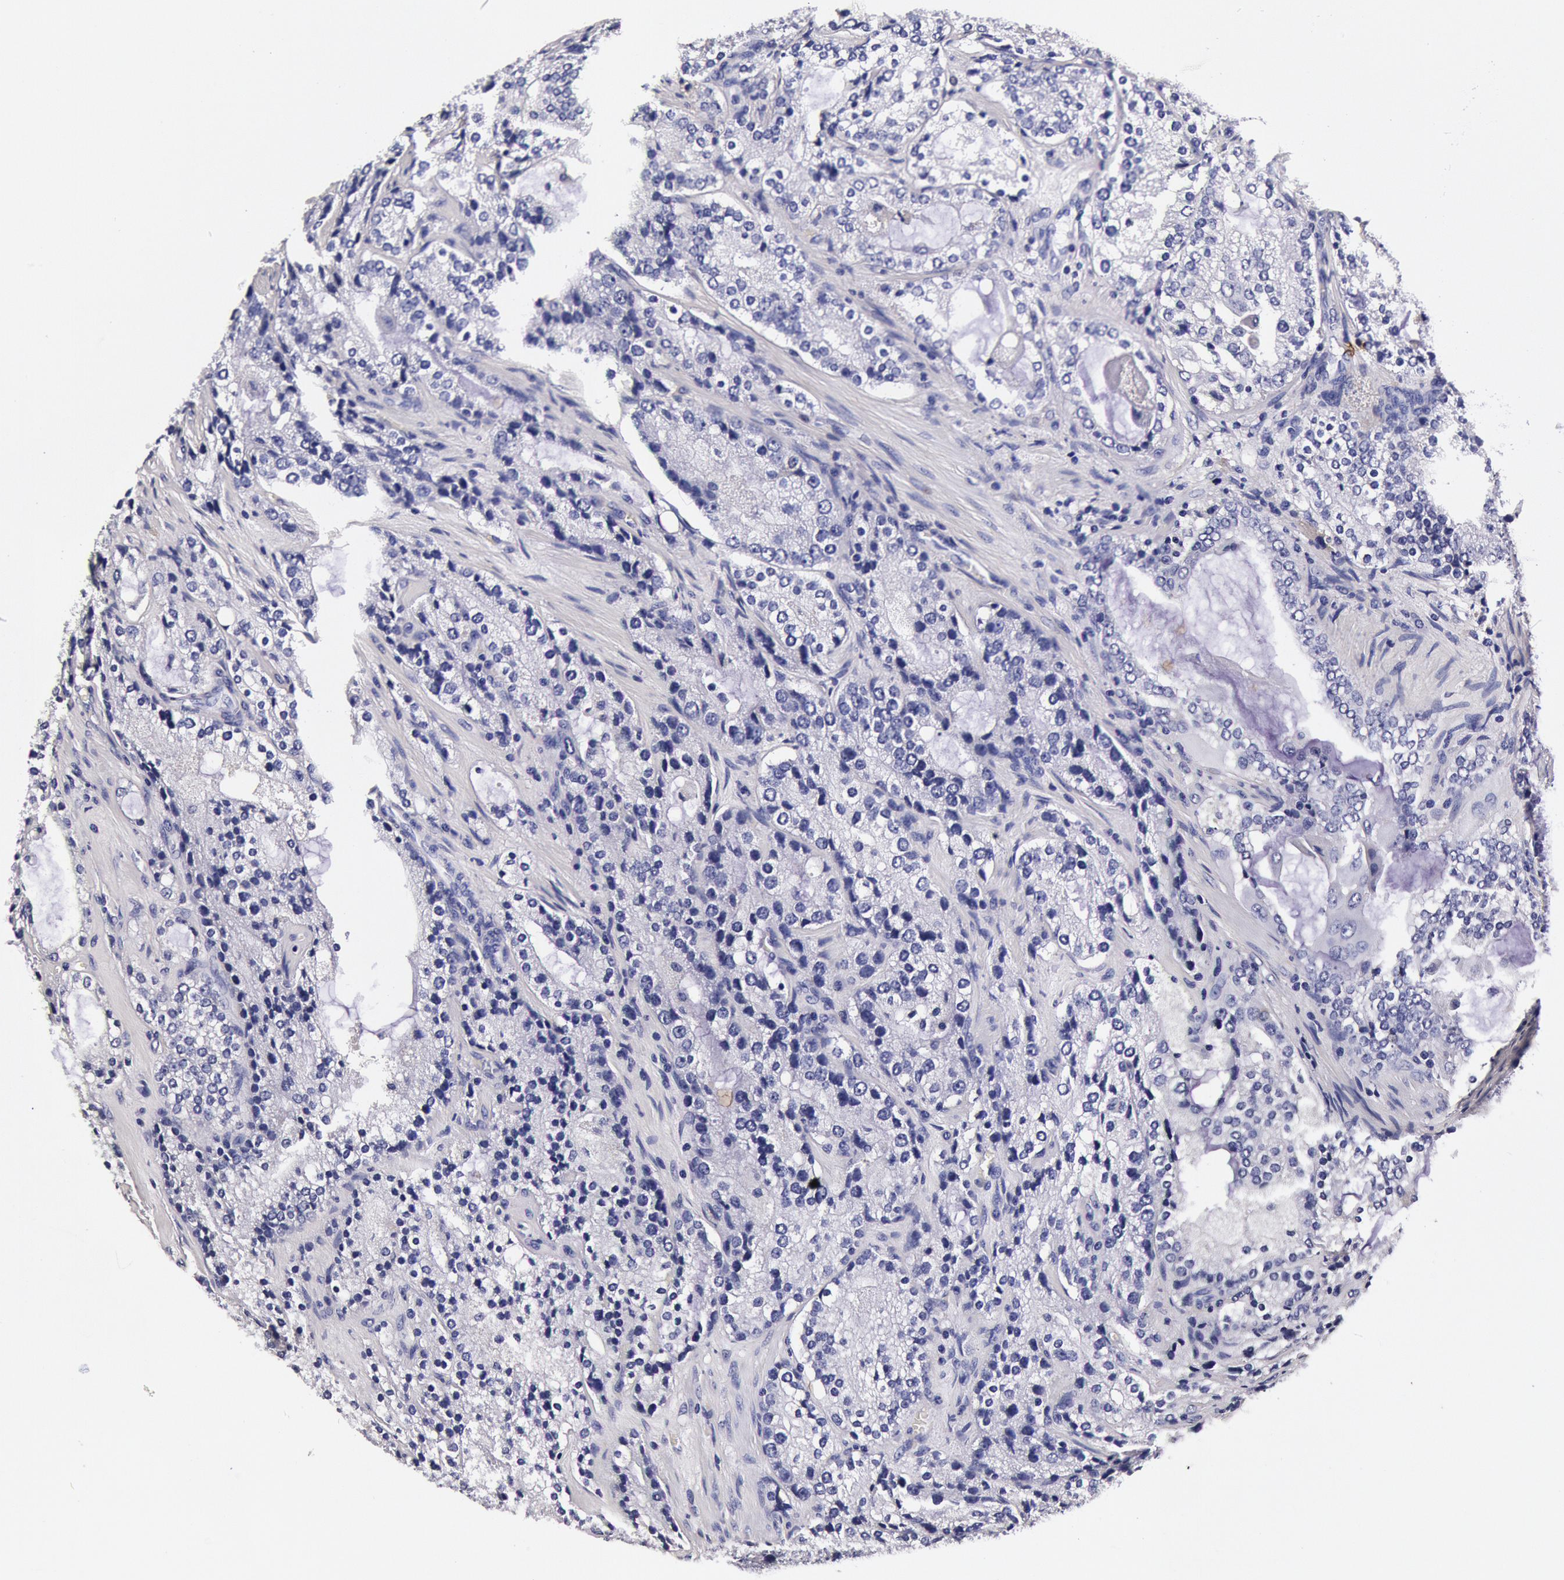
{"staining": {"intensity": "negative", "quantity": "none", "location": "none"}, "tissue": "prostate cancer", "cell_type": "Tumor cells", "image_type": "cancer", "snomed": [{"axis": "morphology", "description": "Adenocarcinoma, High grade"}, {"axis": "topography", "description": "Prostate"}], "caption": "IHC of human prostate cancer demonstrates no positivity in tumor cells.", "gene": "CCDC22", "patient": {"sex": "male", "age": 63}}